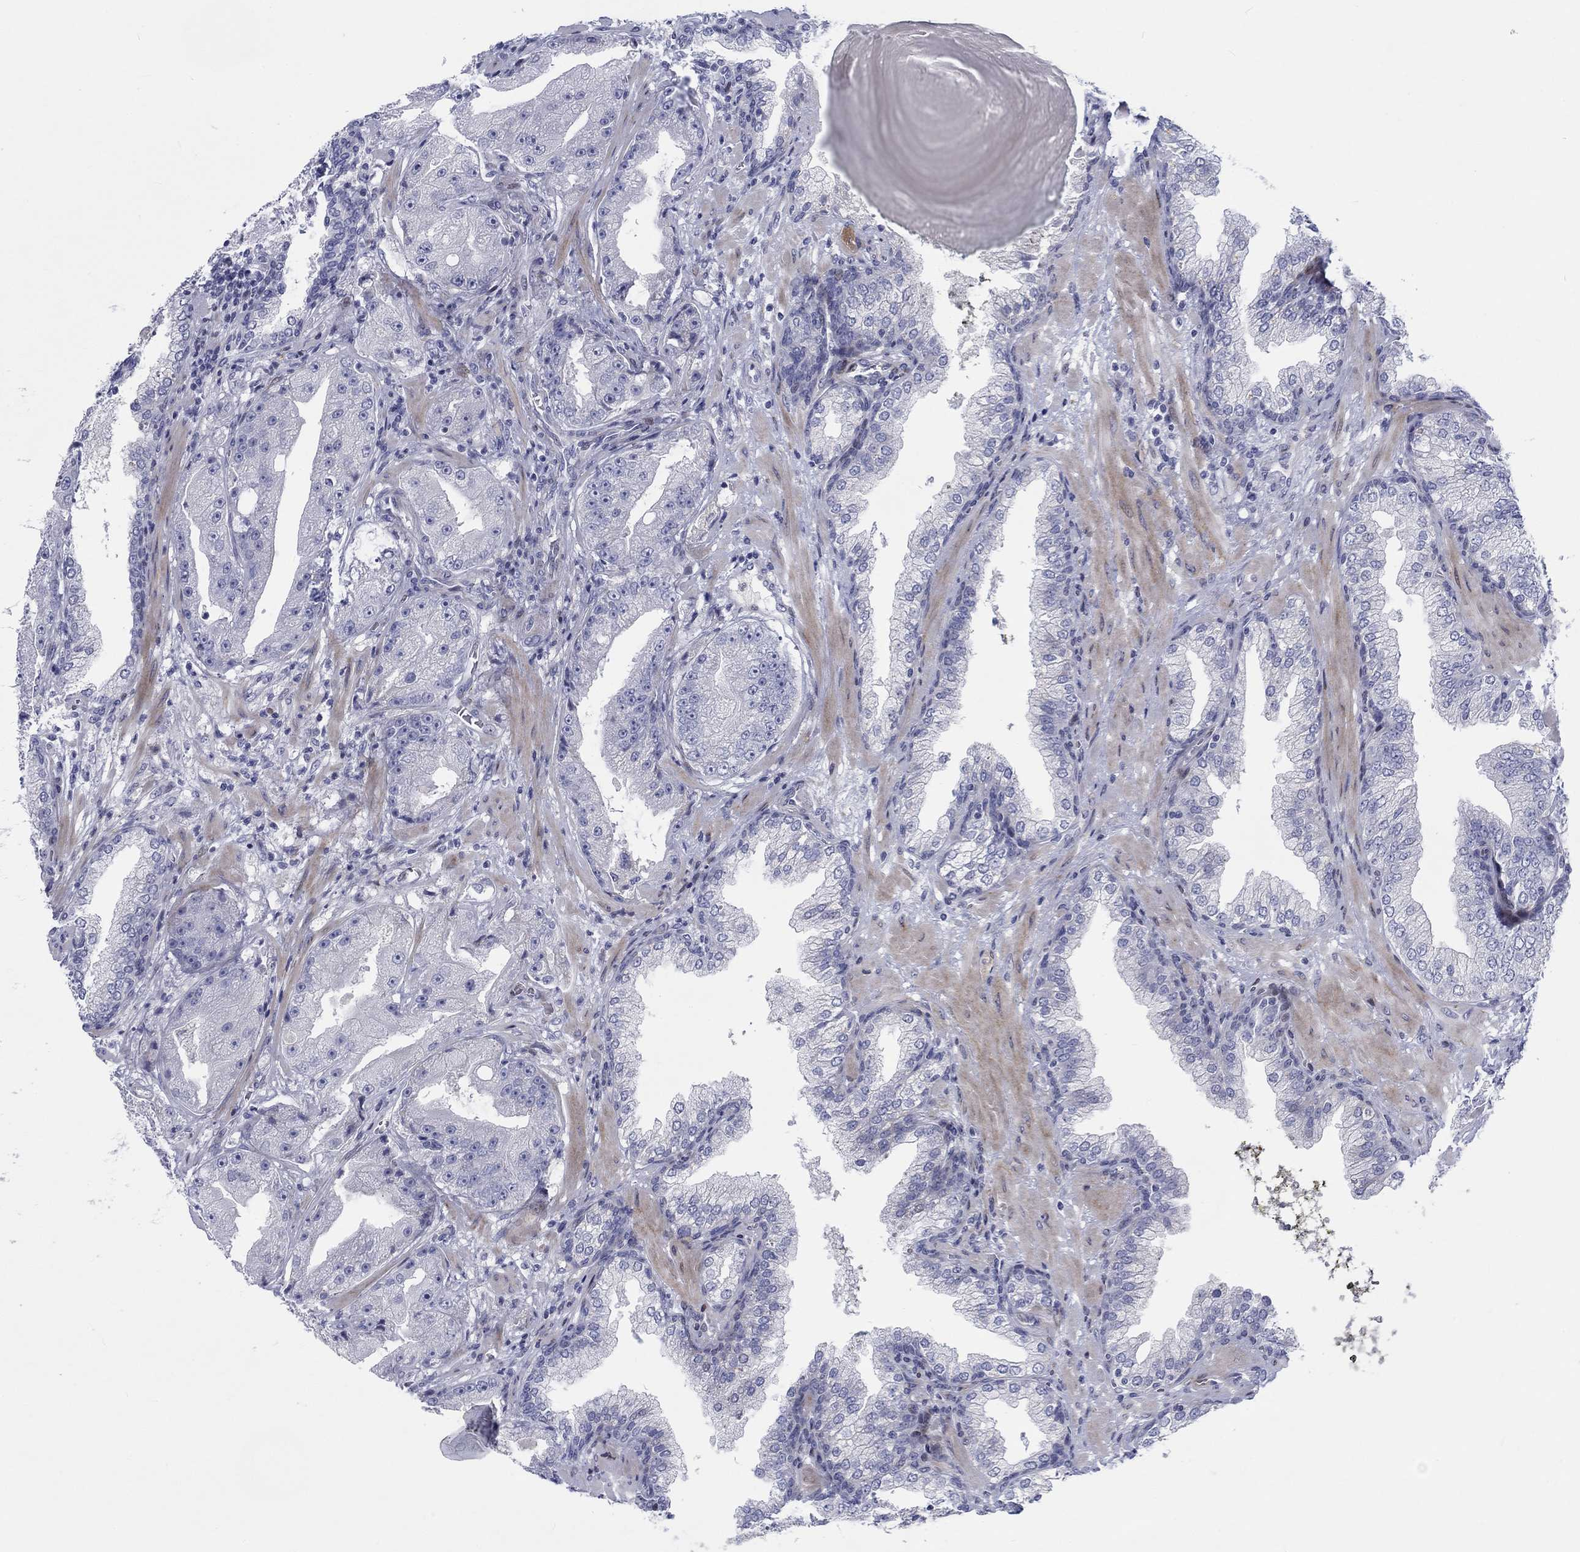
{"staining": {"intensity": "negative", "quantity": "none", "location": "none"}, "tissue": "prostate cancer", "cell_type": "Tumor cells", "image_type": "cancer", "snomed": [{"axis": "morphology", "description": "Adenocarcinoma, Low grade"}, {"axis": "topography", "description": "Prostate"}], "caption": "Low-grade adenocarcinoma (prostate) was stained to show a protein in brown. There is no significant positivity in tumor cells.", "gene": "ARHGAP36", "patient": {"sex": "male", "age": 62}}